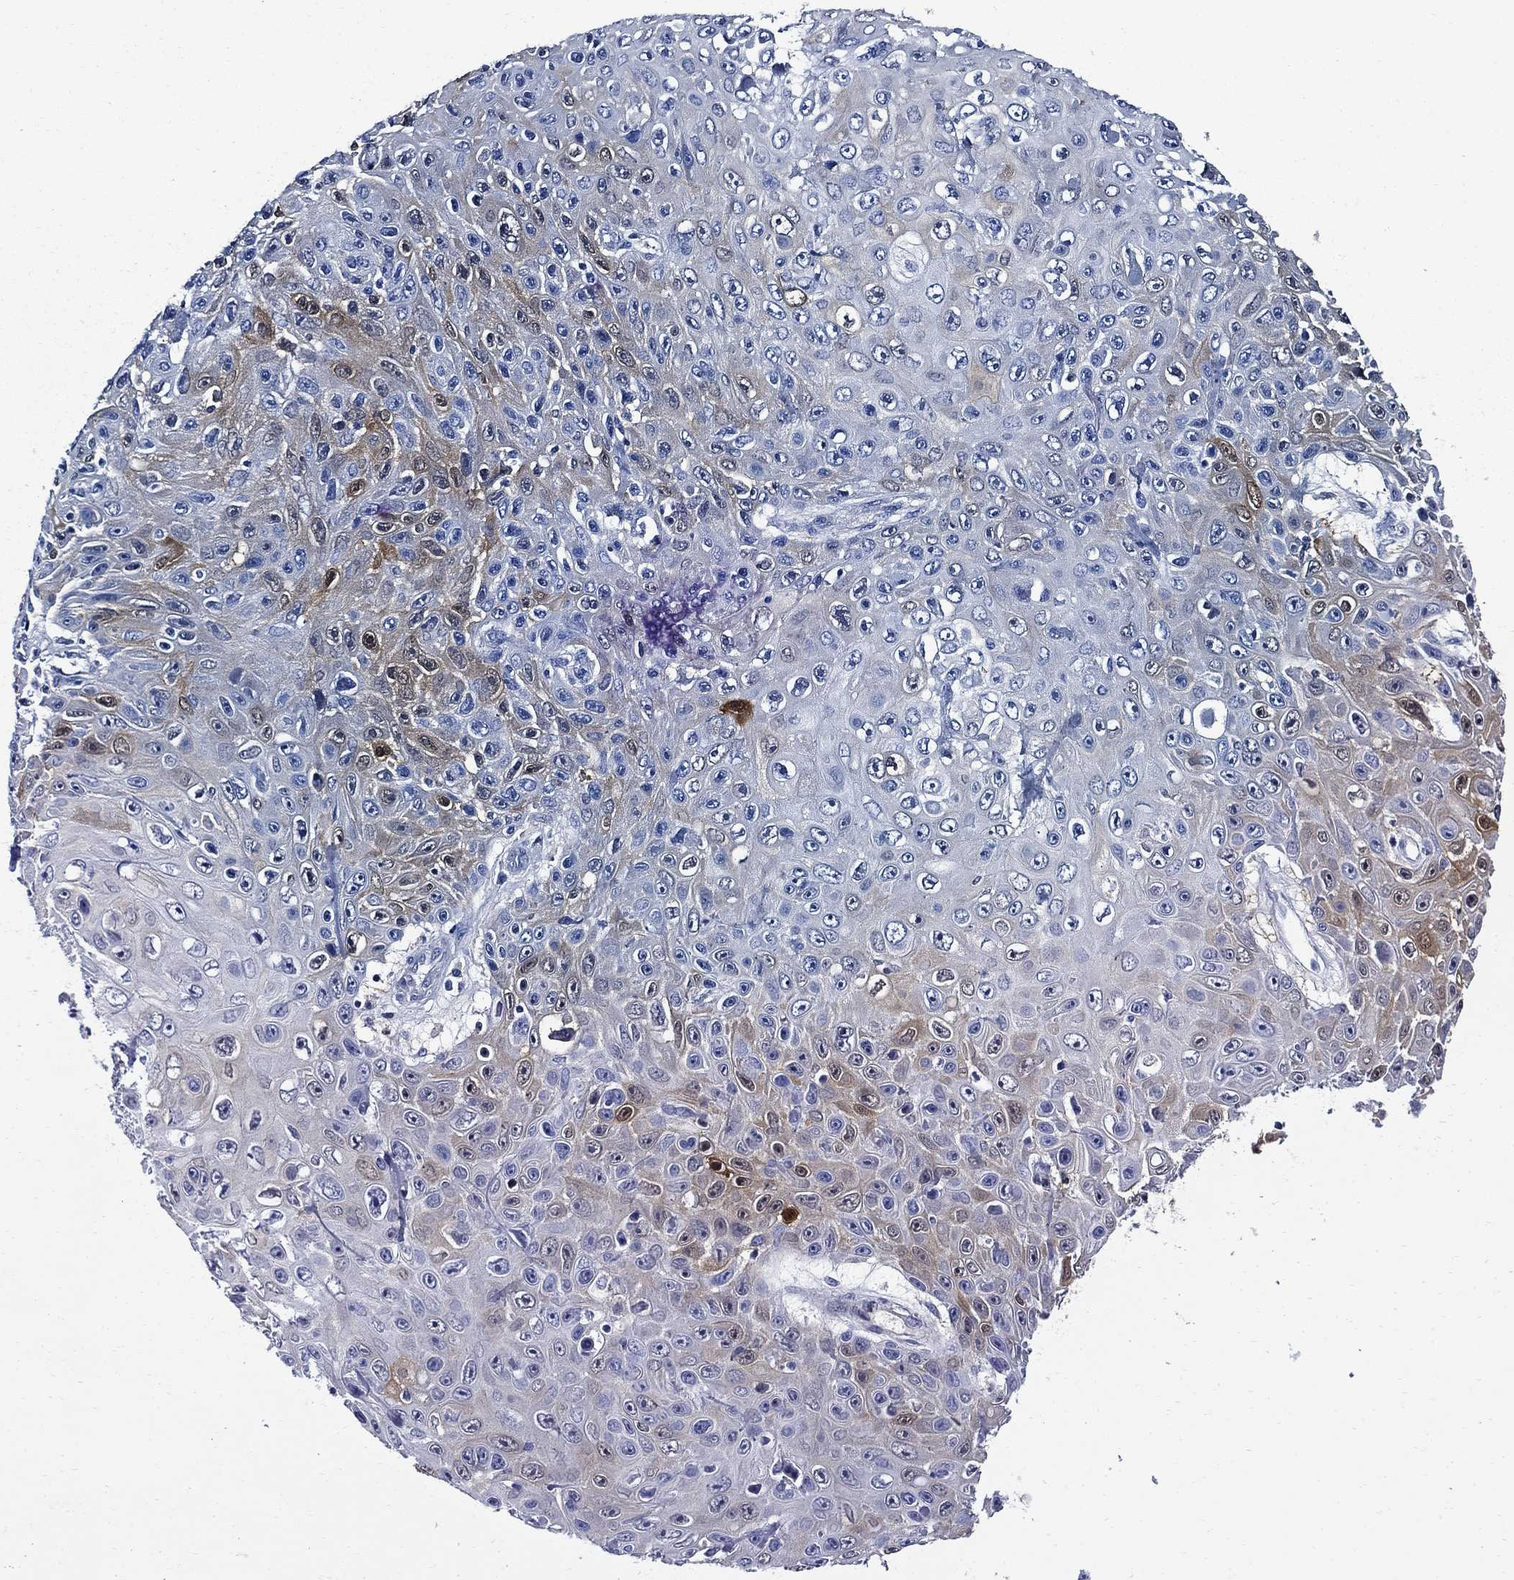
{"staining": {"intensity": "moderate", "quantity": "<25%", "location": "cytoplasmic/membranous,nuclear"}, "tissue": "skin cancer", "cell_type": "Tumor cells", "image_type": "cancer", "snomed": [{"axis": "morphology", "description": "Squamous cell carcinoma, NOS"}, {"axis": "topography", "description": "Skin"}], "caption": "Skin cancer tissue displays moderate cytoplasmic/membranous and nuclear expression in approximately <25% of tumor cells", "gene": "SERPINB2", "patient": {"sex": "male", "age": 82}}